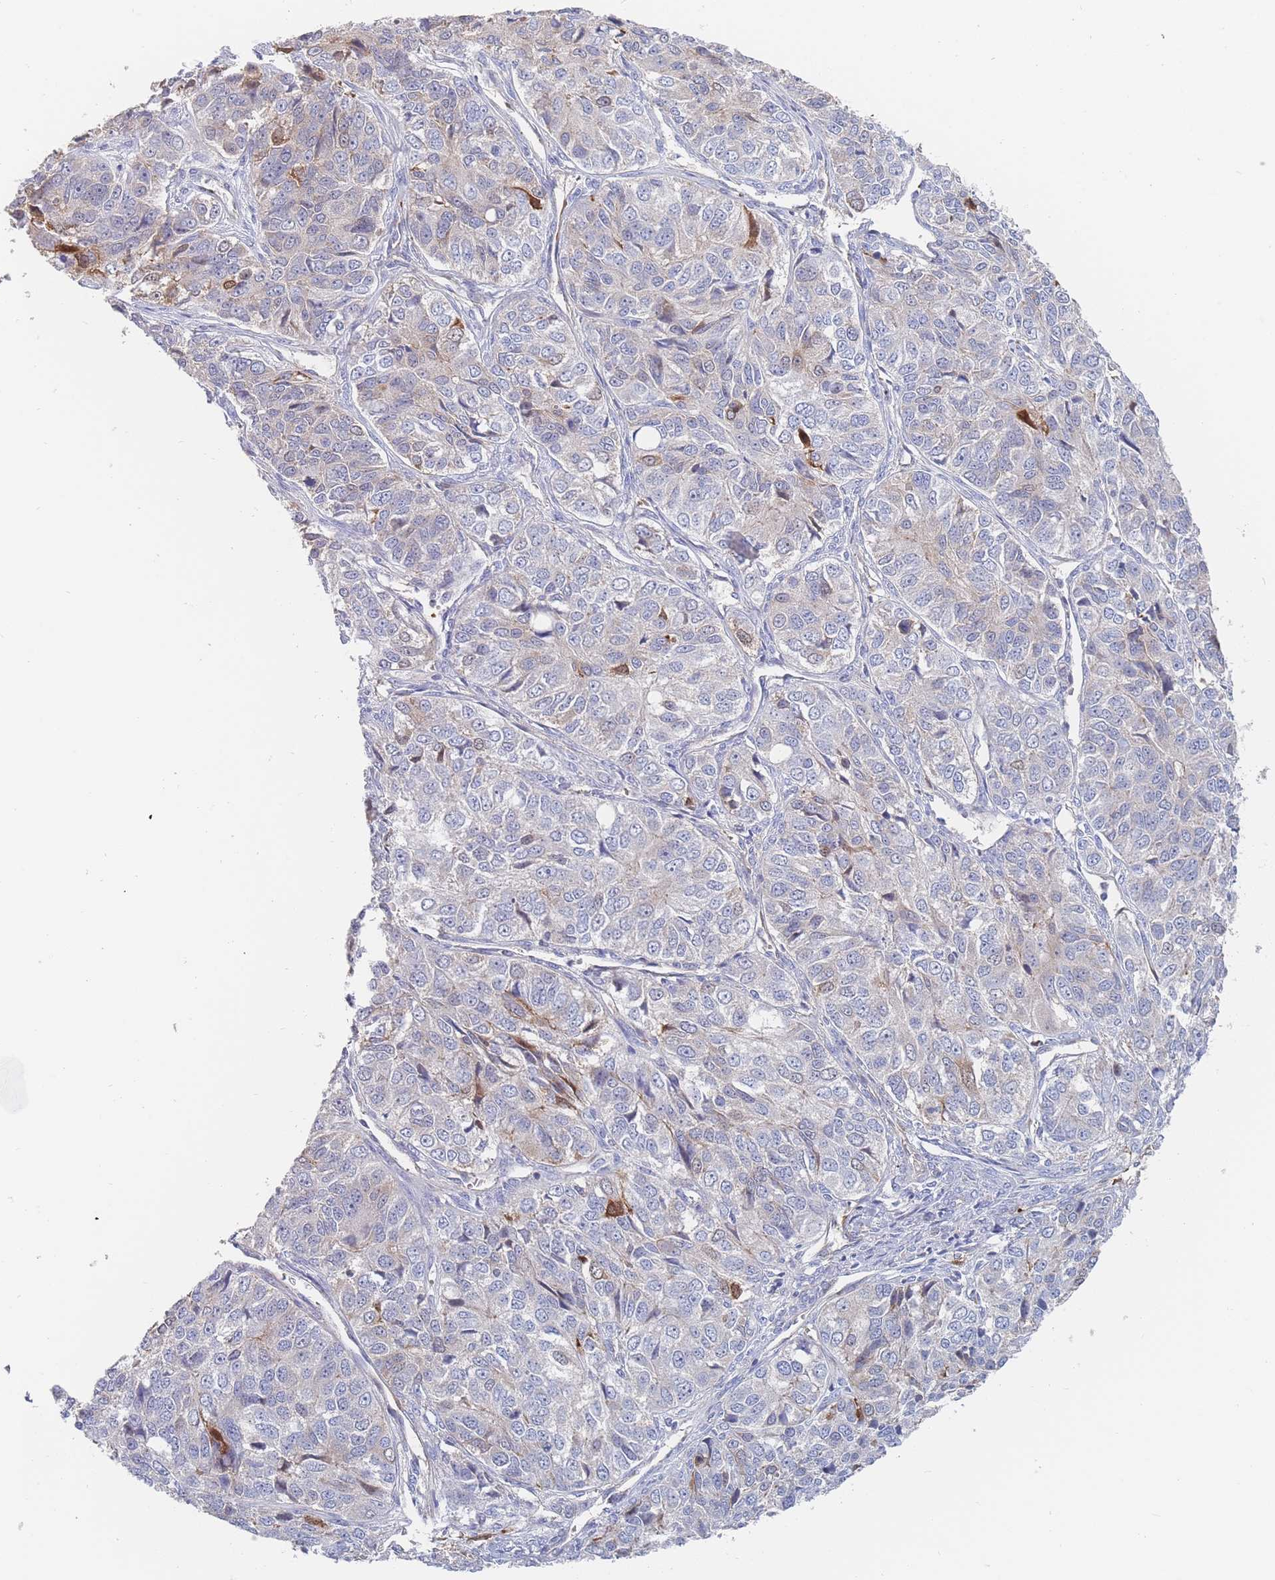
{"staining": {"intensity": "moderate", "quantity": "<25%", "location": "cytoplasmic/membranous,nuclear"}, "tissue": "ovarian cancer", "cell_type": "Tumor cells", "image_type": "cancer", "snomed": [{"axis": "morphology", "description": "Carcinoma, endometroid"}, {"axis": "topography", "description": "Ovary"}], "caption": "Human ovarian cancer (endometroid carcinoma) stained for a protein (brown) exhibits moderate cytoplasmic/membranous and nuclear positive positivity in approximately <25% of tumor cells.", "gene": "G6PC1", "patient": {"sex": "female", "age": 51}}